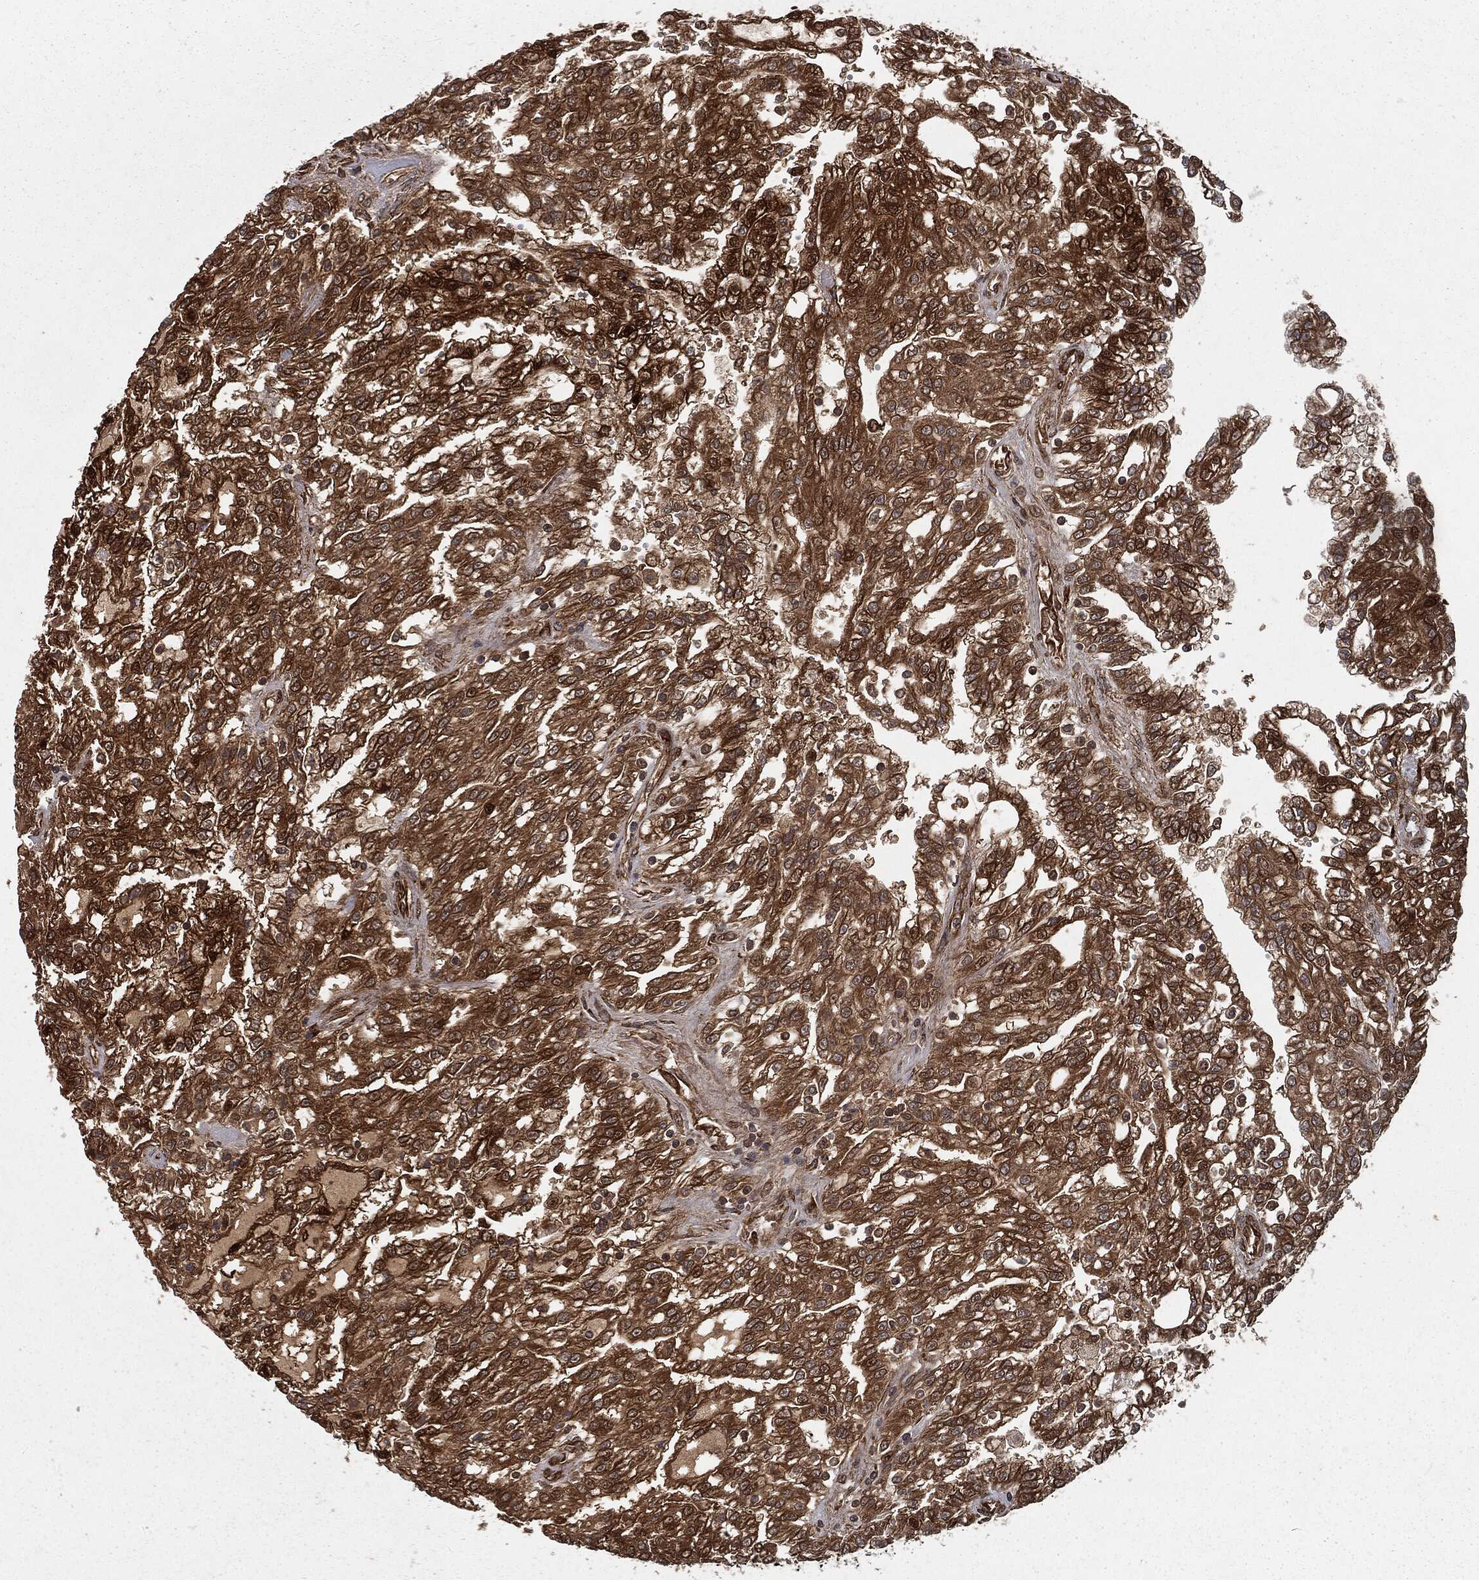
{"staining": {"intensity": "strong", "quantity": ">75%", "location": "cytoplasmic/membranous,nuclear"}, "tissue": "renal cancer", "cell_type": "Tumor cells", "image_type": "cancer", "snomed": [{"axis": "morphology", "description": "Adenocarcinoma, NOS"}, {"axis": "topography", "description": "Kidney"}], "caption": "This is an image of IHC staining of renal adenocarcinoma, which shows strong staining in the cytoplasmic/membranous and nuclear of tumor cells.", "gene": "RANBP9", "patient": {"sex": "male", "age": 63}}